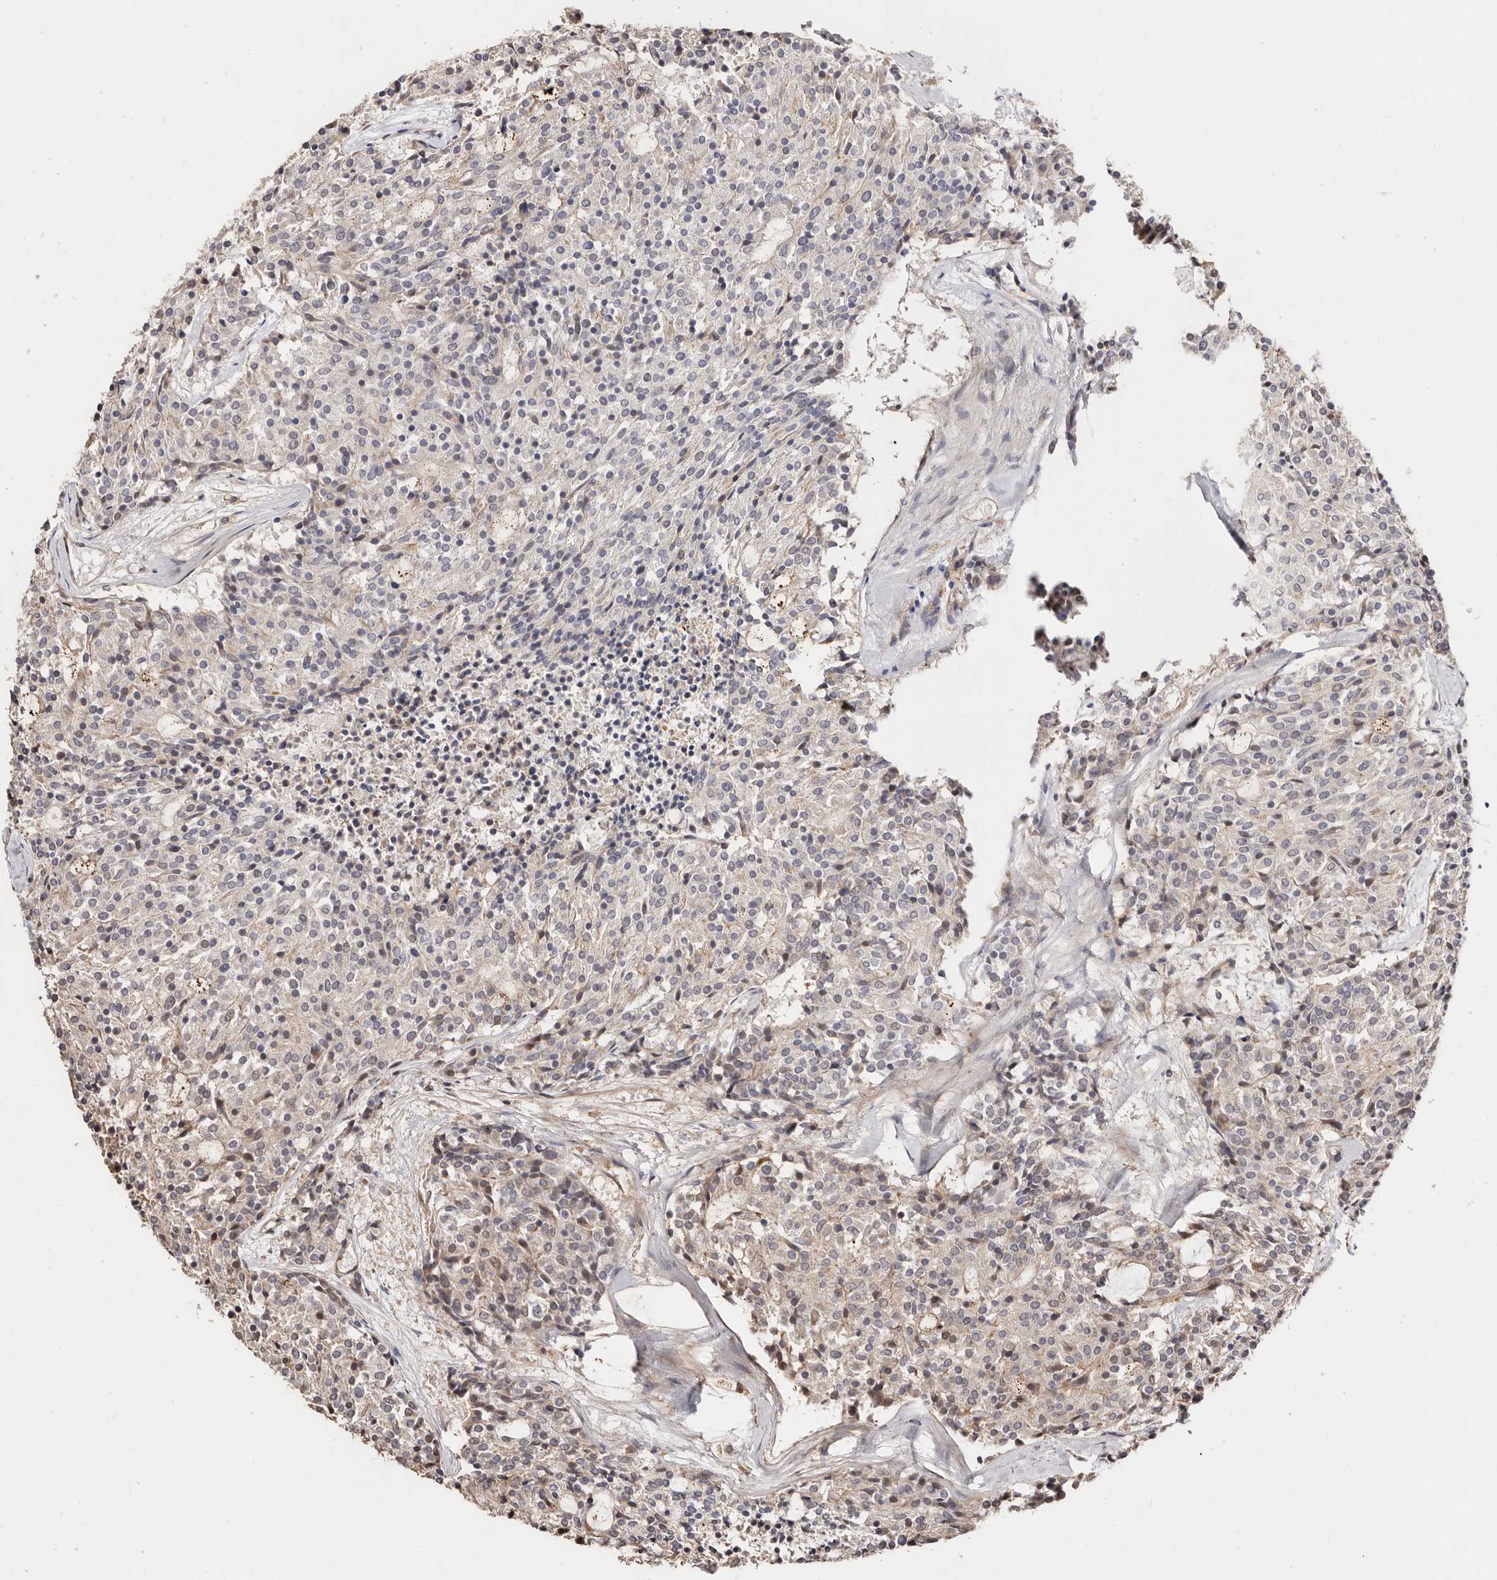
{"staining": {"intensity": "negative", "quantity": "none", "location": "none"}, "tissue": "carcinoid", "cell_type": "Tumor cells", "image_type": "cancer", "snomed": [{"axis": "morphology", "description": "Carcinoid, malignant, NOS"}, {"axis": "topography", "description": "Pancreas"}], "caption": "Immunohistochemical staining of carcinoid (malignant) displays no significant expression in tumor cells. (DAB (3,3'-diaminobenzidine) immunohistochemistry (IHC) visualized using brightfield microscopy, high magnification).", "gene": "APOL6", "patient": {"sex": "female", "age": 54}}